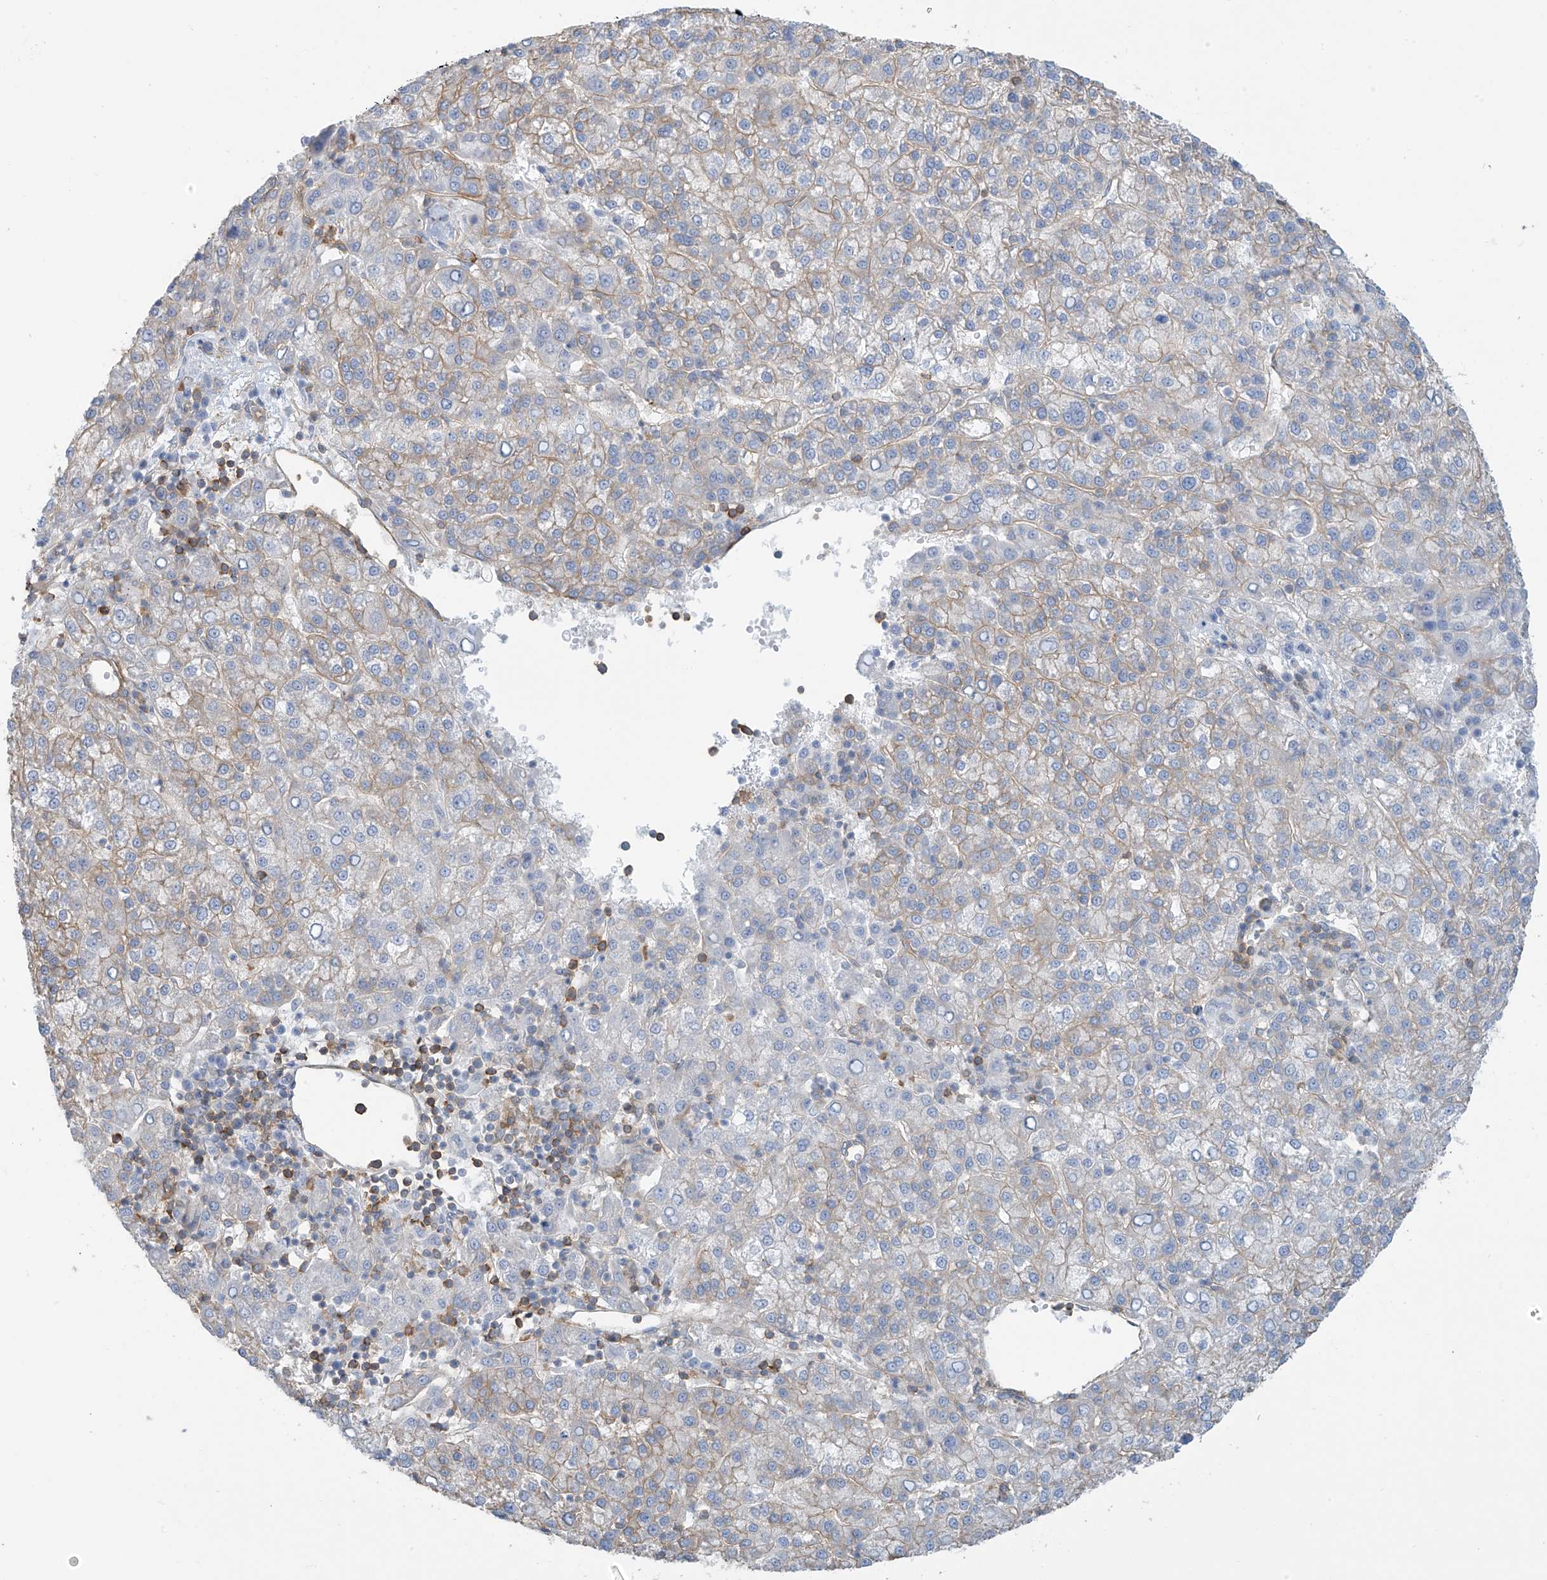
{"staining": {"intensity": "weak", "quantity": "25%-75%", "location": "cytoplasmic/membranous"}, "tissue": "liver cancer", "cell_type": "Tumor cells", "image_type": "cancer", "snomed": [{"axis": "morphology", "description": "Carcinoma, Hepatocellular, NOS"}, {"axis": "topography", "description": "Liver"}], "caption": "Human liver cancer stained for a protein (brown) demonstrates weak cytoplasmic/membranous positive staining in about 25%-75% of tumor cells.", "gene": "ZNF846", "patient": {"sex": "female", "age": 58}}